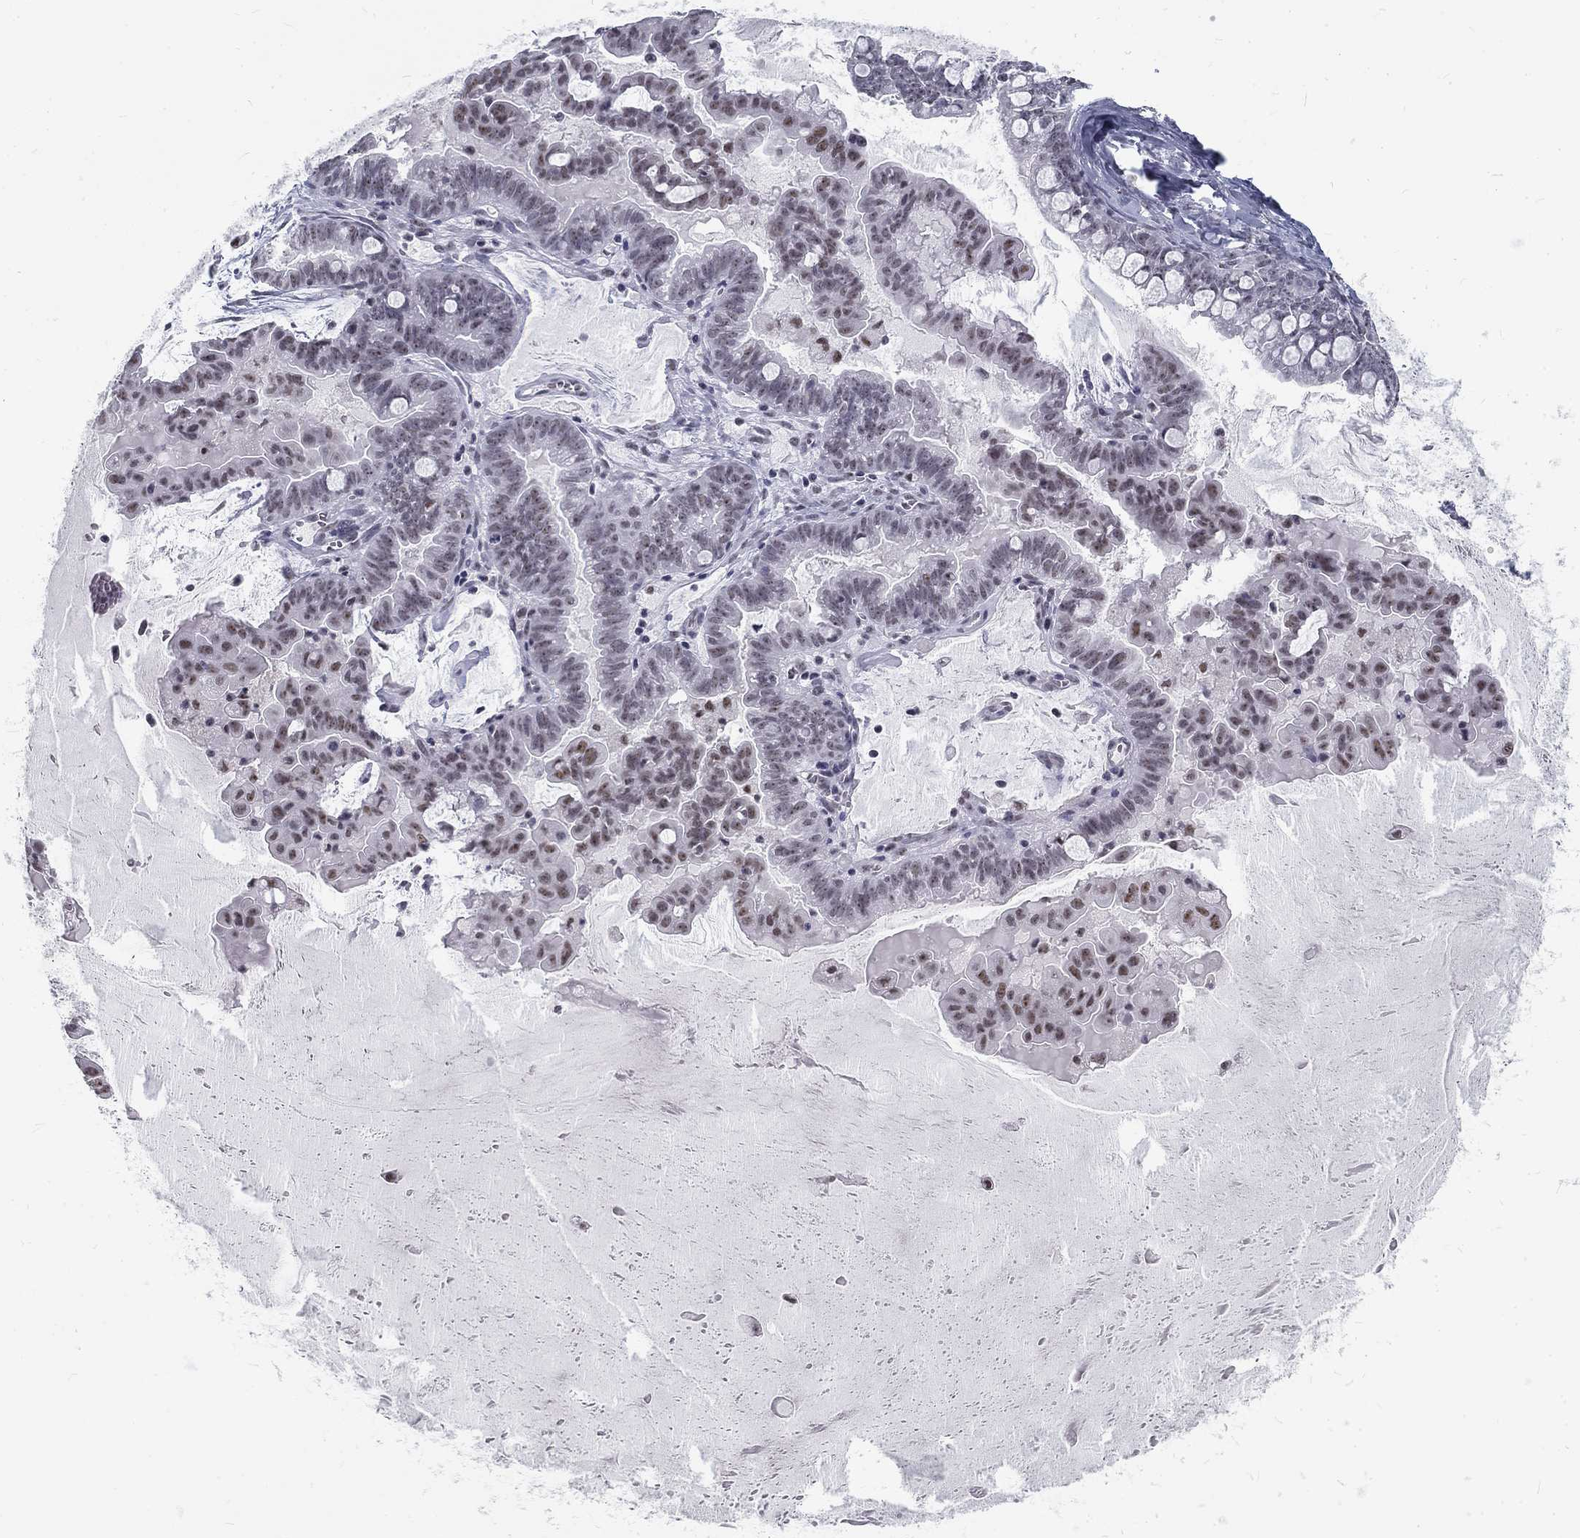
{"staining": {"intensity": "weak", "quantity": "<25%", "location": "nuclear"}, "tissue": "ovarian cancer", "cell_type": "Tumor cells", "image_type": "cancer", "snomed": [{"axis": "morphology", "description": "Cystadenocarcinoma, mucinous, NOS"}, {"axis": "topography", "description": "Ovary"}], "caption": "This is an immunohistochemistry image of ovarian mucinous cystadenocarcinoma. There is no expression in tumor cells.", "gene": "SNORC", "patient": {"sex": "female", "age": 63}}